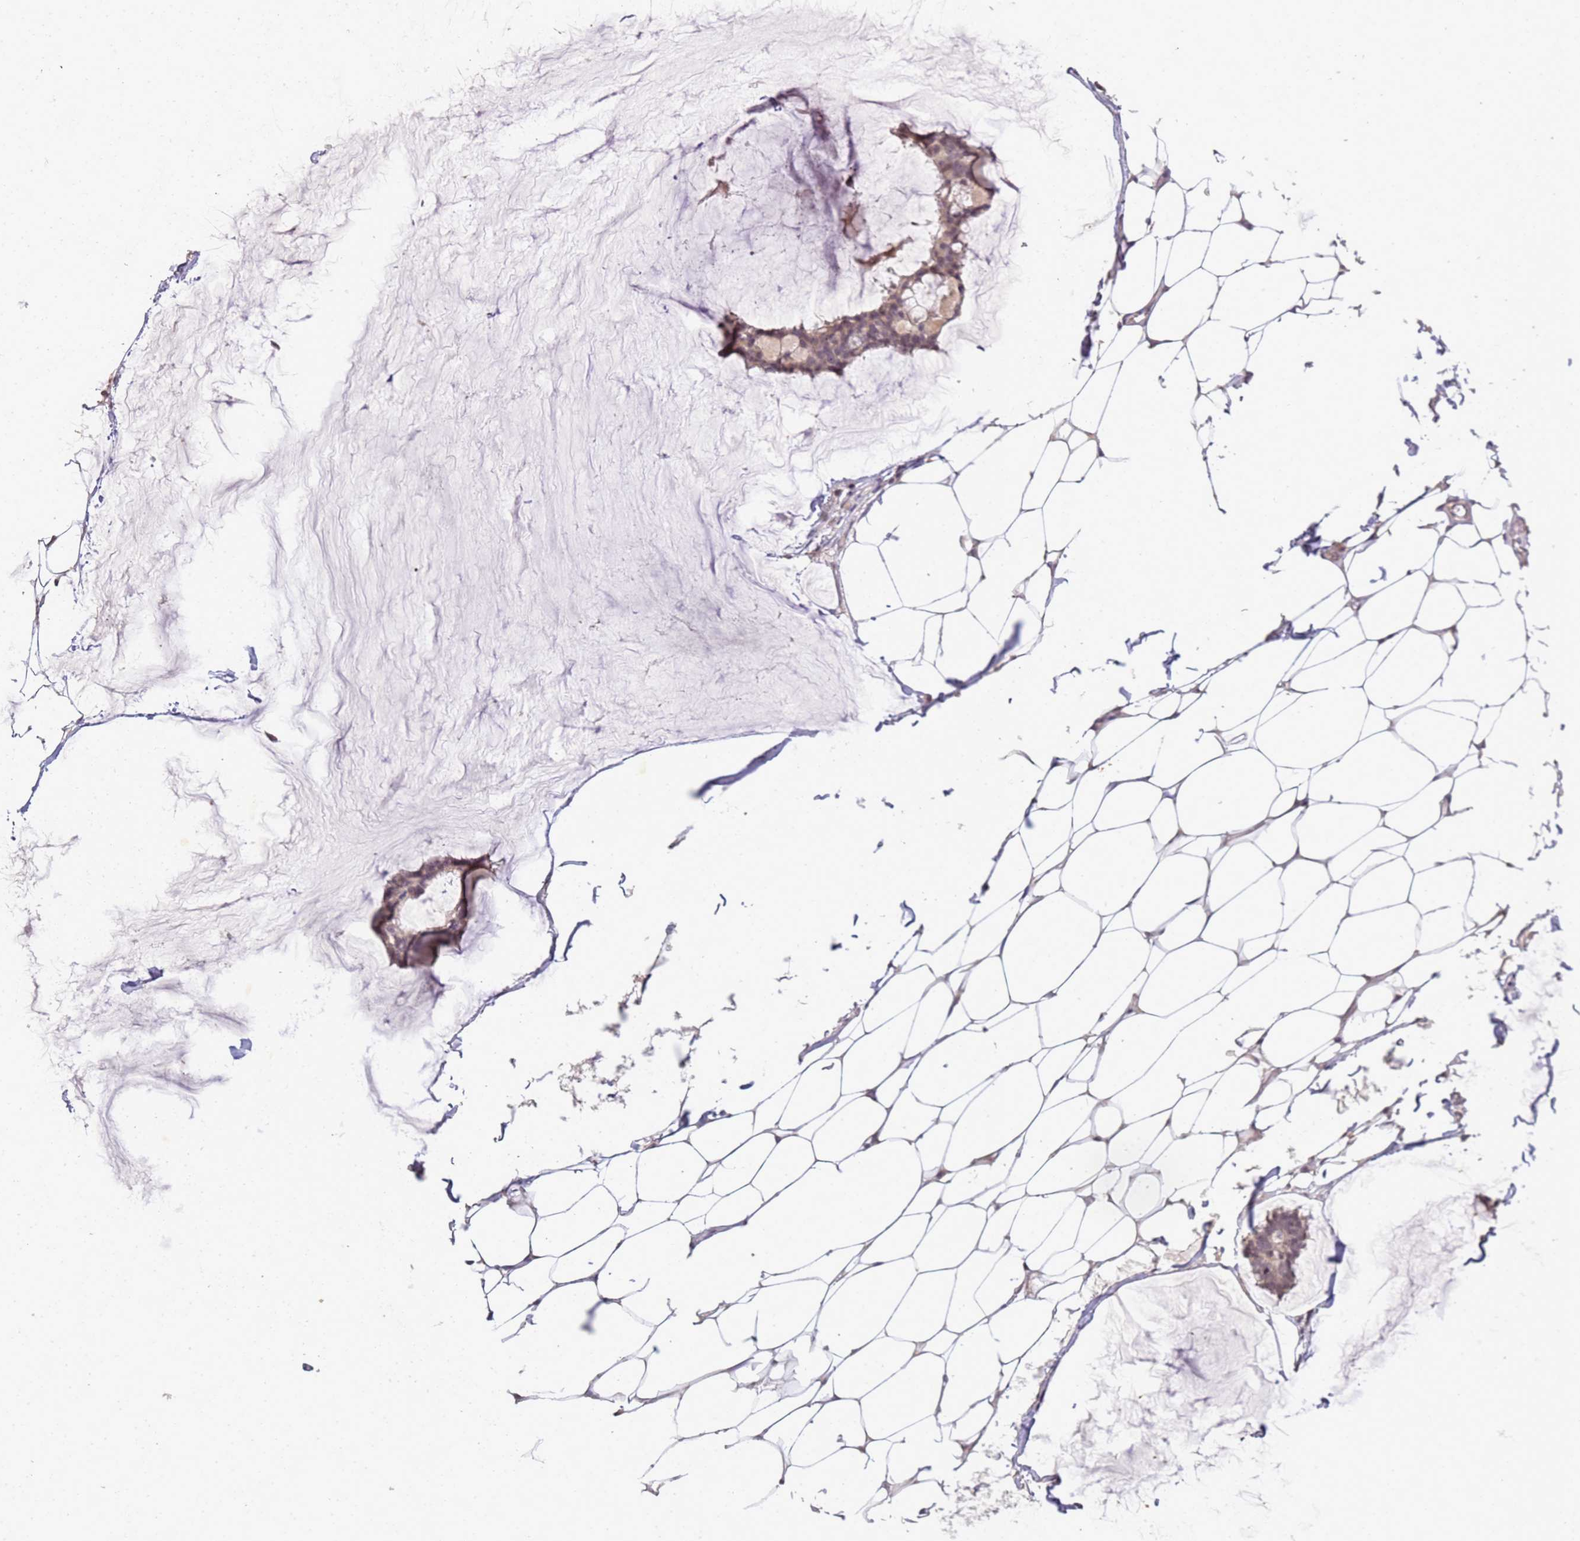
{"staining": {"intensity": "negative", "quantity": "none", "location": "none"}, "tissue": "breast cancer", "cell_type": "Tumor cells", "image_type": "cancer", "snomed": [{"axis": "morphology", "description": "Duct carcinoma"}, {"axis": "topography", "description": "Breast"}], "caption": "Tumor cells show no significant protein positivity in breast cancer (infiltrating ductal carcinoma).", "gene": "MYL7", "patient": {"sex": "female", "age": 93}}